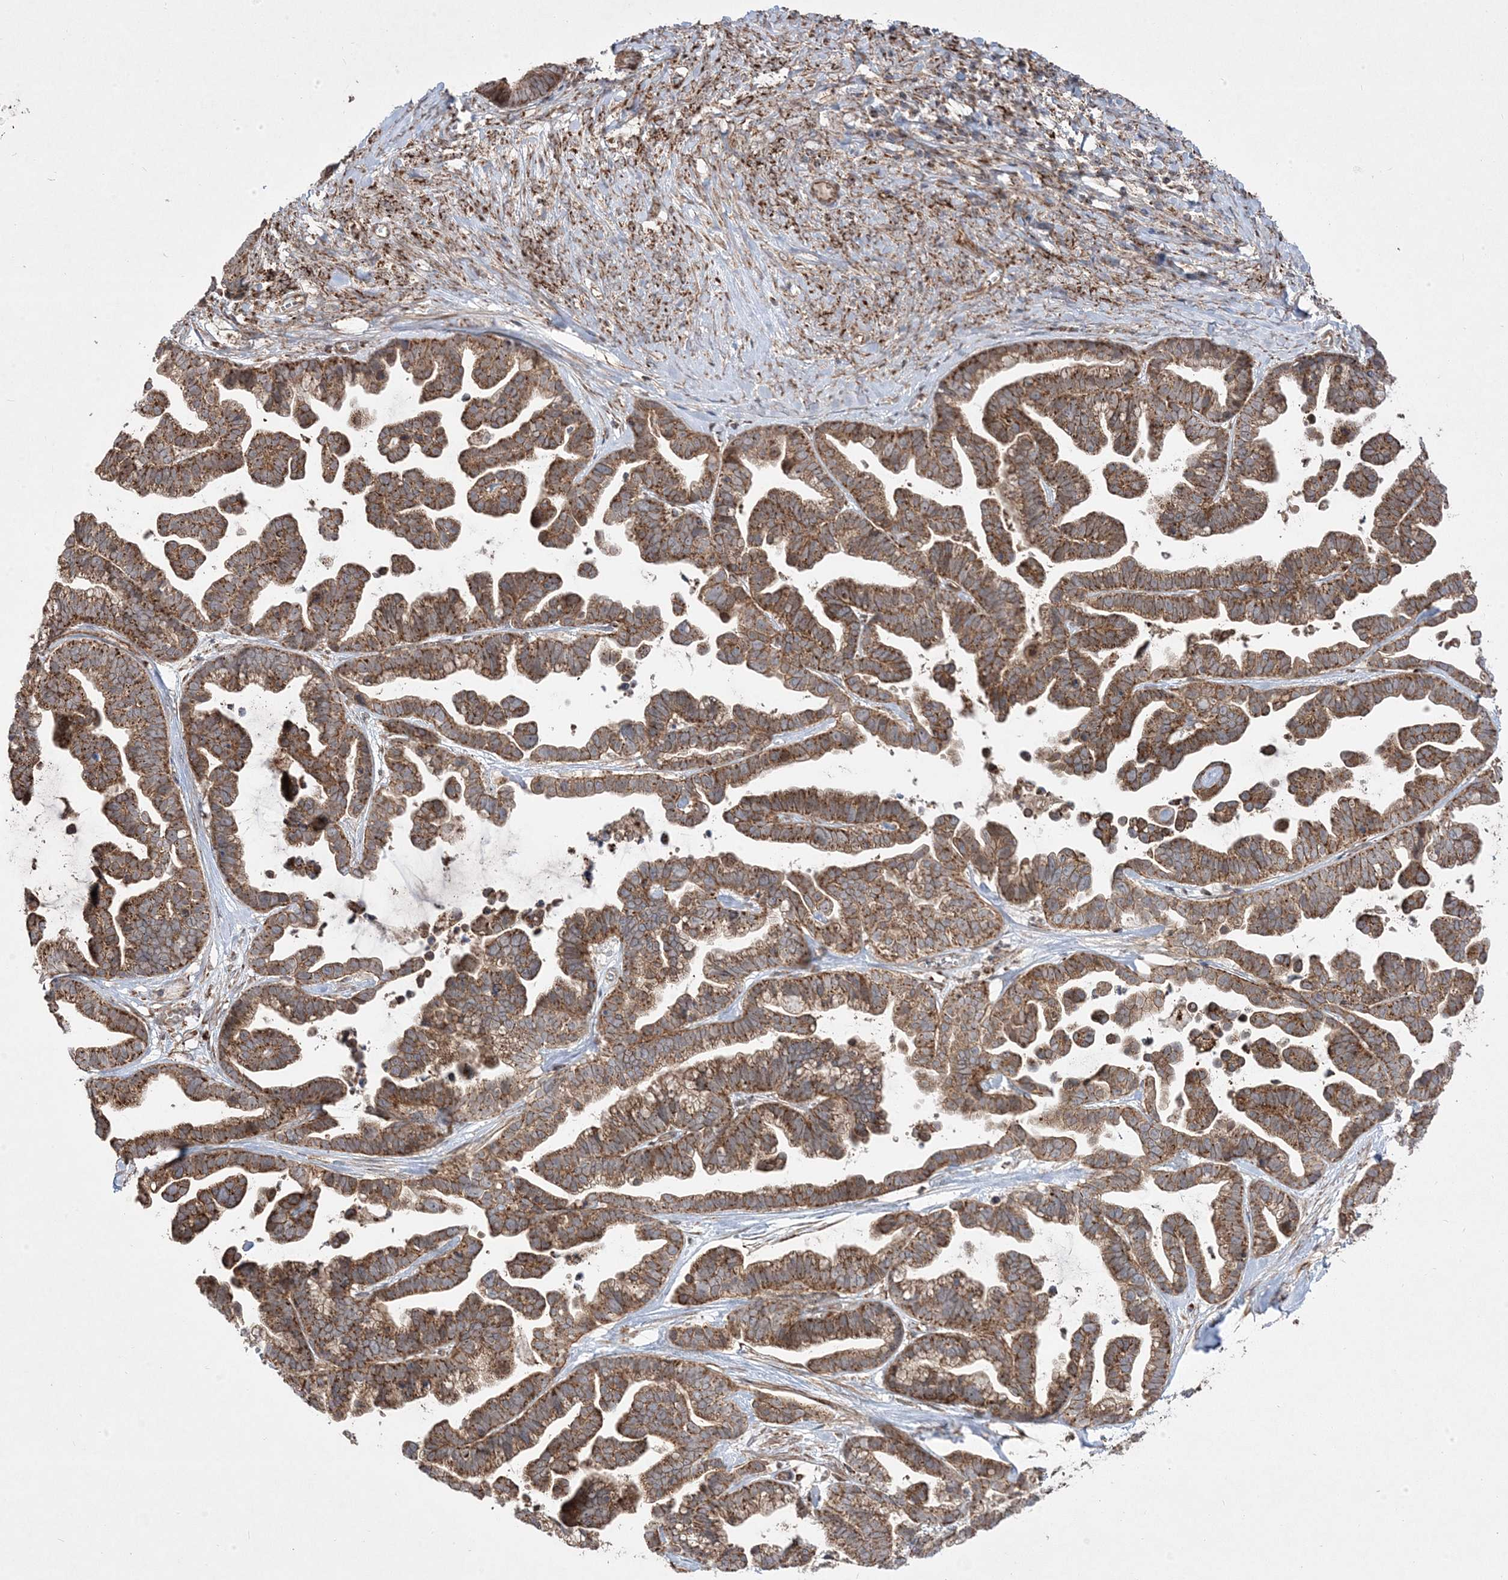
{"staining": {"intensity": "strong", "quantity": ">75%", "location": "cytoplasmic/membranous"}, "tissue": "ovarian cancer", "cell_type": "Tumor cells", "image_type": "cancer", "snomed": [{"axis": "morphology", "description": "Cystadenocarcinoma, serous, NOS"}, {"axis": "topography", "description": "Ovary"}], "caption": "Immunohistochemical staining of ovarian cancer displays high levels of strong cytoplasmic/membranous staining in about >75% of tumor cells.", "gene": "CLUAP1", "patient": {"sex": "female", "age": 56}}